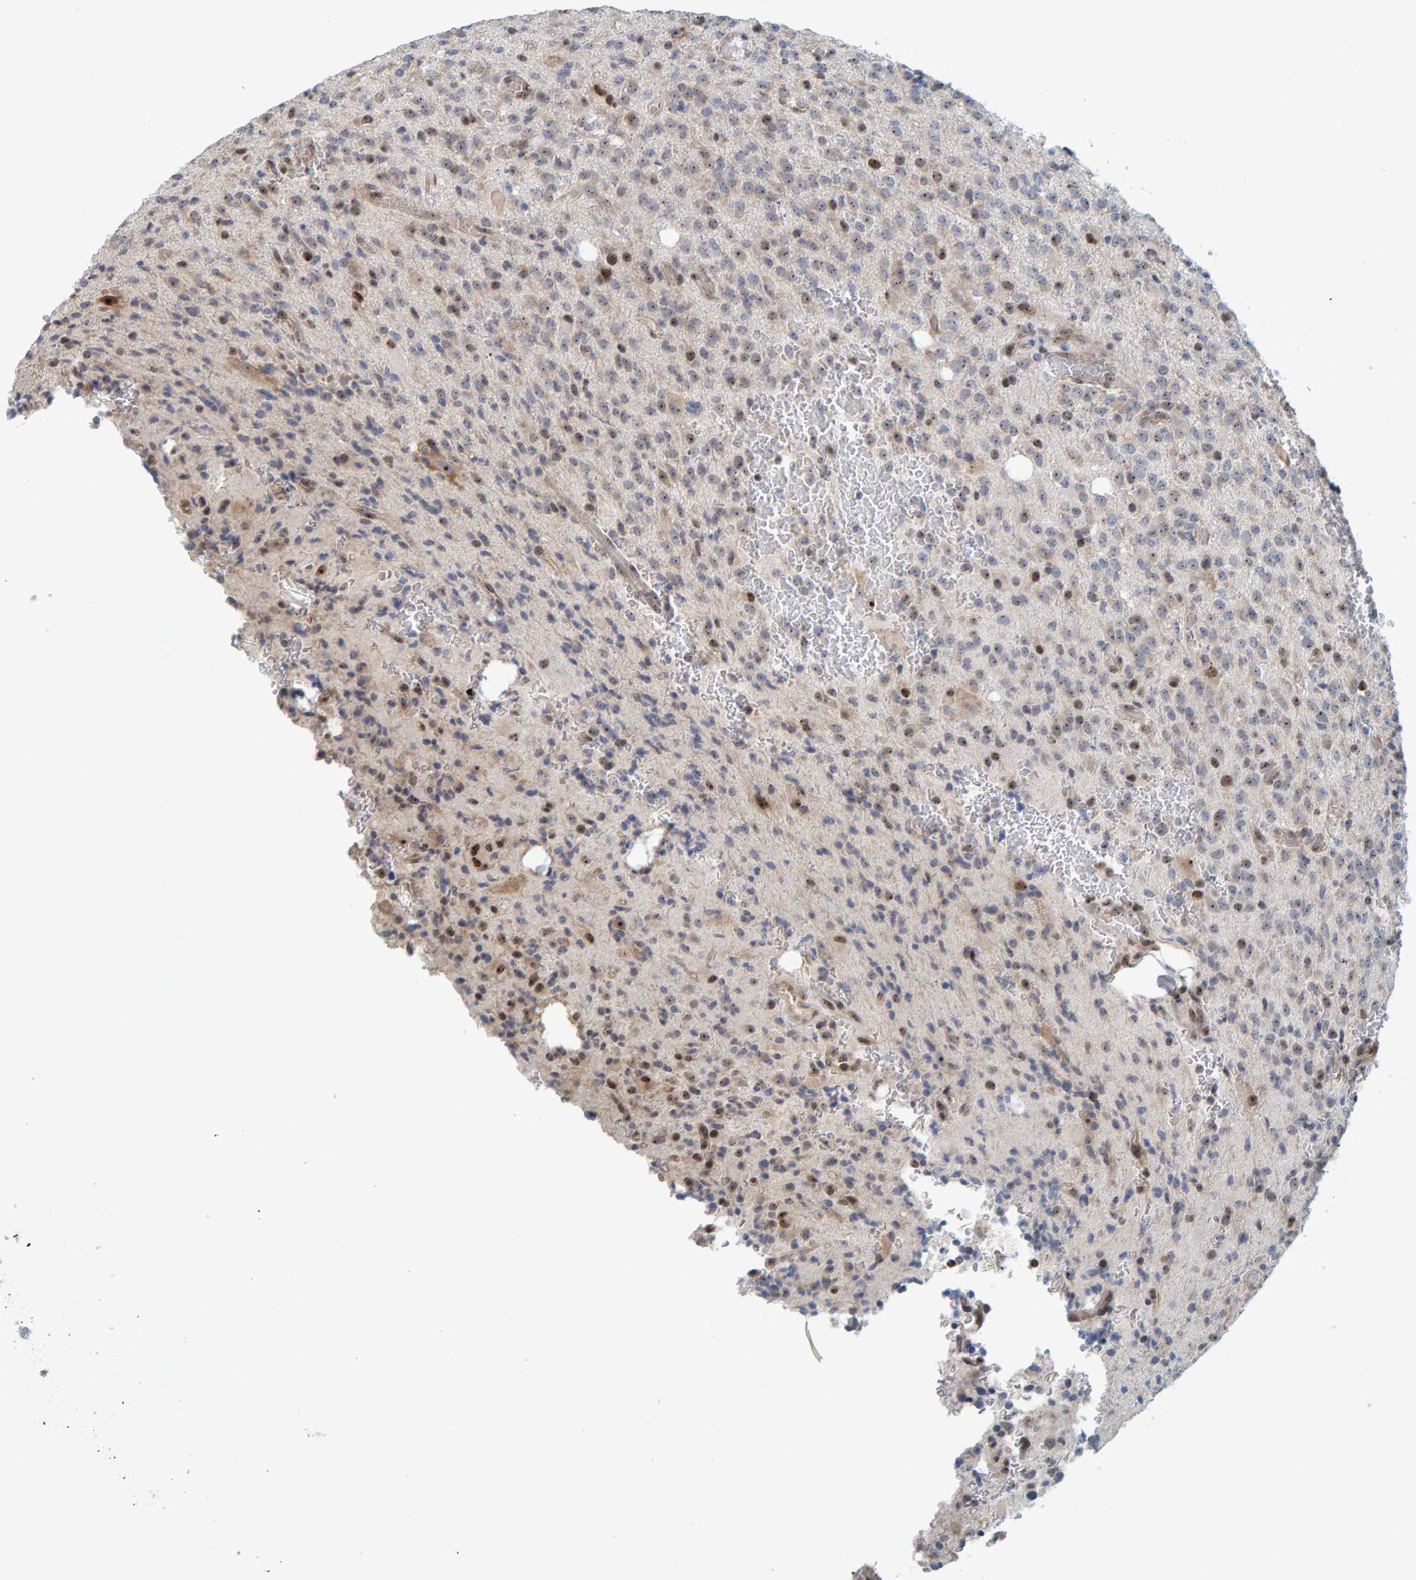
{"staining": {"intensity": "moderate", "quantity": "25%-75%", "location": "nuclear"}, "tissue": "glioma", "cell_type": "Tumor cells", "image_type": "cancer", "snomed": [{"axis": "morphology", "description": "Glioma, malignant, High grade"}, {"axis": "topography", "description": "Brain"}], "caption": "Human malignant high-grade glioma stained with a brown dye shows moderate nuclear positive expression in approximately 25%-75% of tumor cells.", "gene": "POLR1E", "patient": {"sex": "male", "age": 34}}